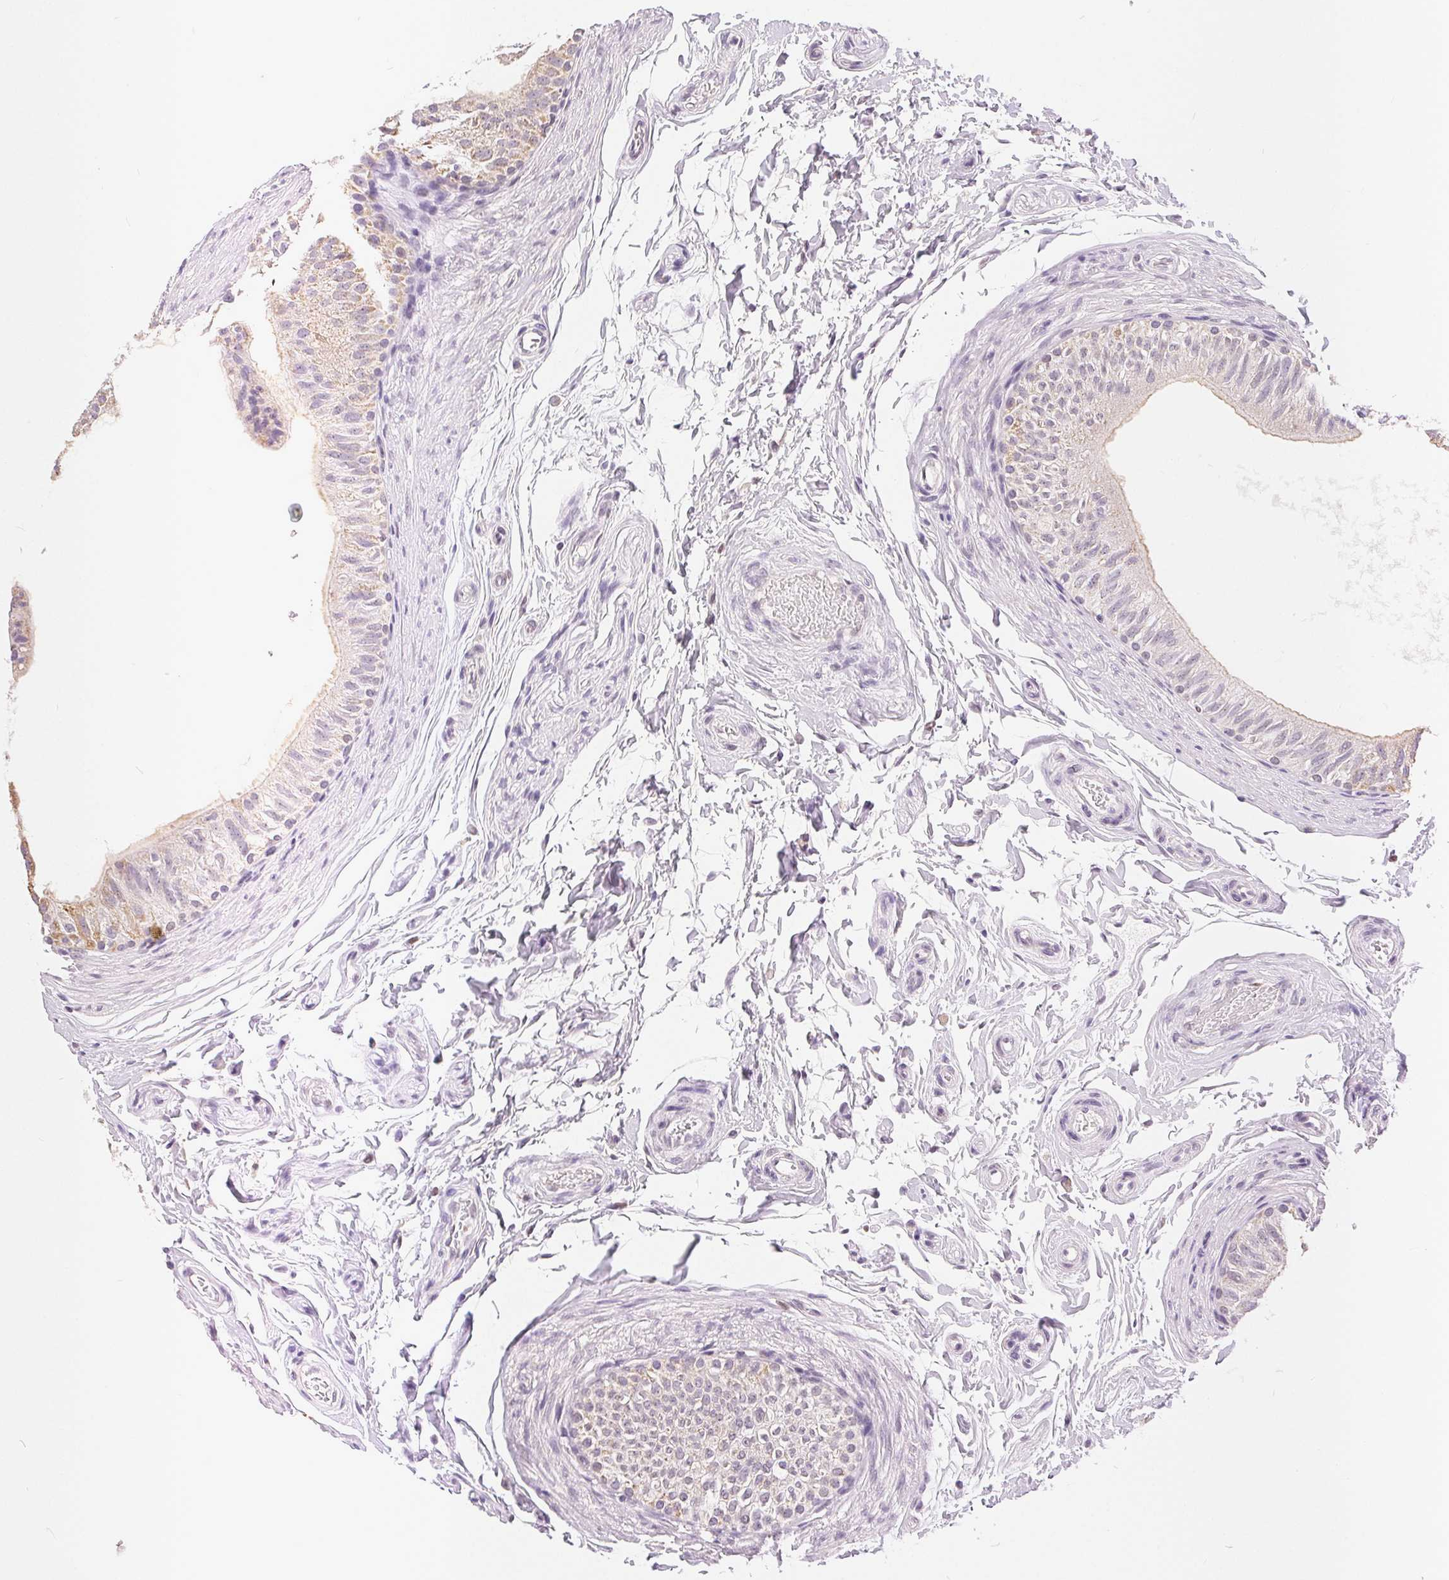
{"staining": {"intensity": "weak", "quantity": "<25%", "location": "cytoplasmic/membranous"}, "tissue": "epididymis", "cell_type": "Glandular cells", "image_type": "normal", "snomed": [{"axis": "morphology", "description": "Normal tissue, NOS"}, {"axis": "topography", "description": "Epididymis"}], "caption": "Immunohistochemical staining of unremarkable human epididymis displays no significant expression in glandular cells.", "gene": "POU2F2", "patient": {"sex": "male", "age": 36}}